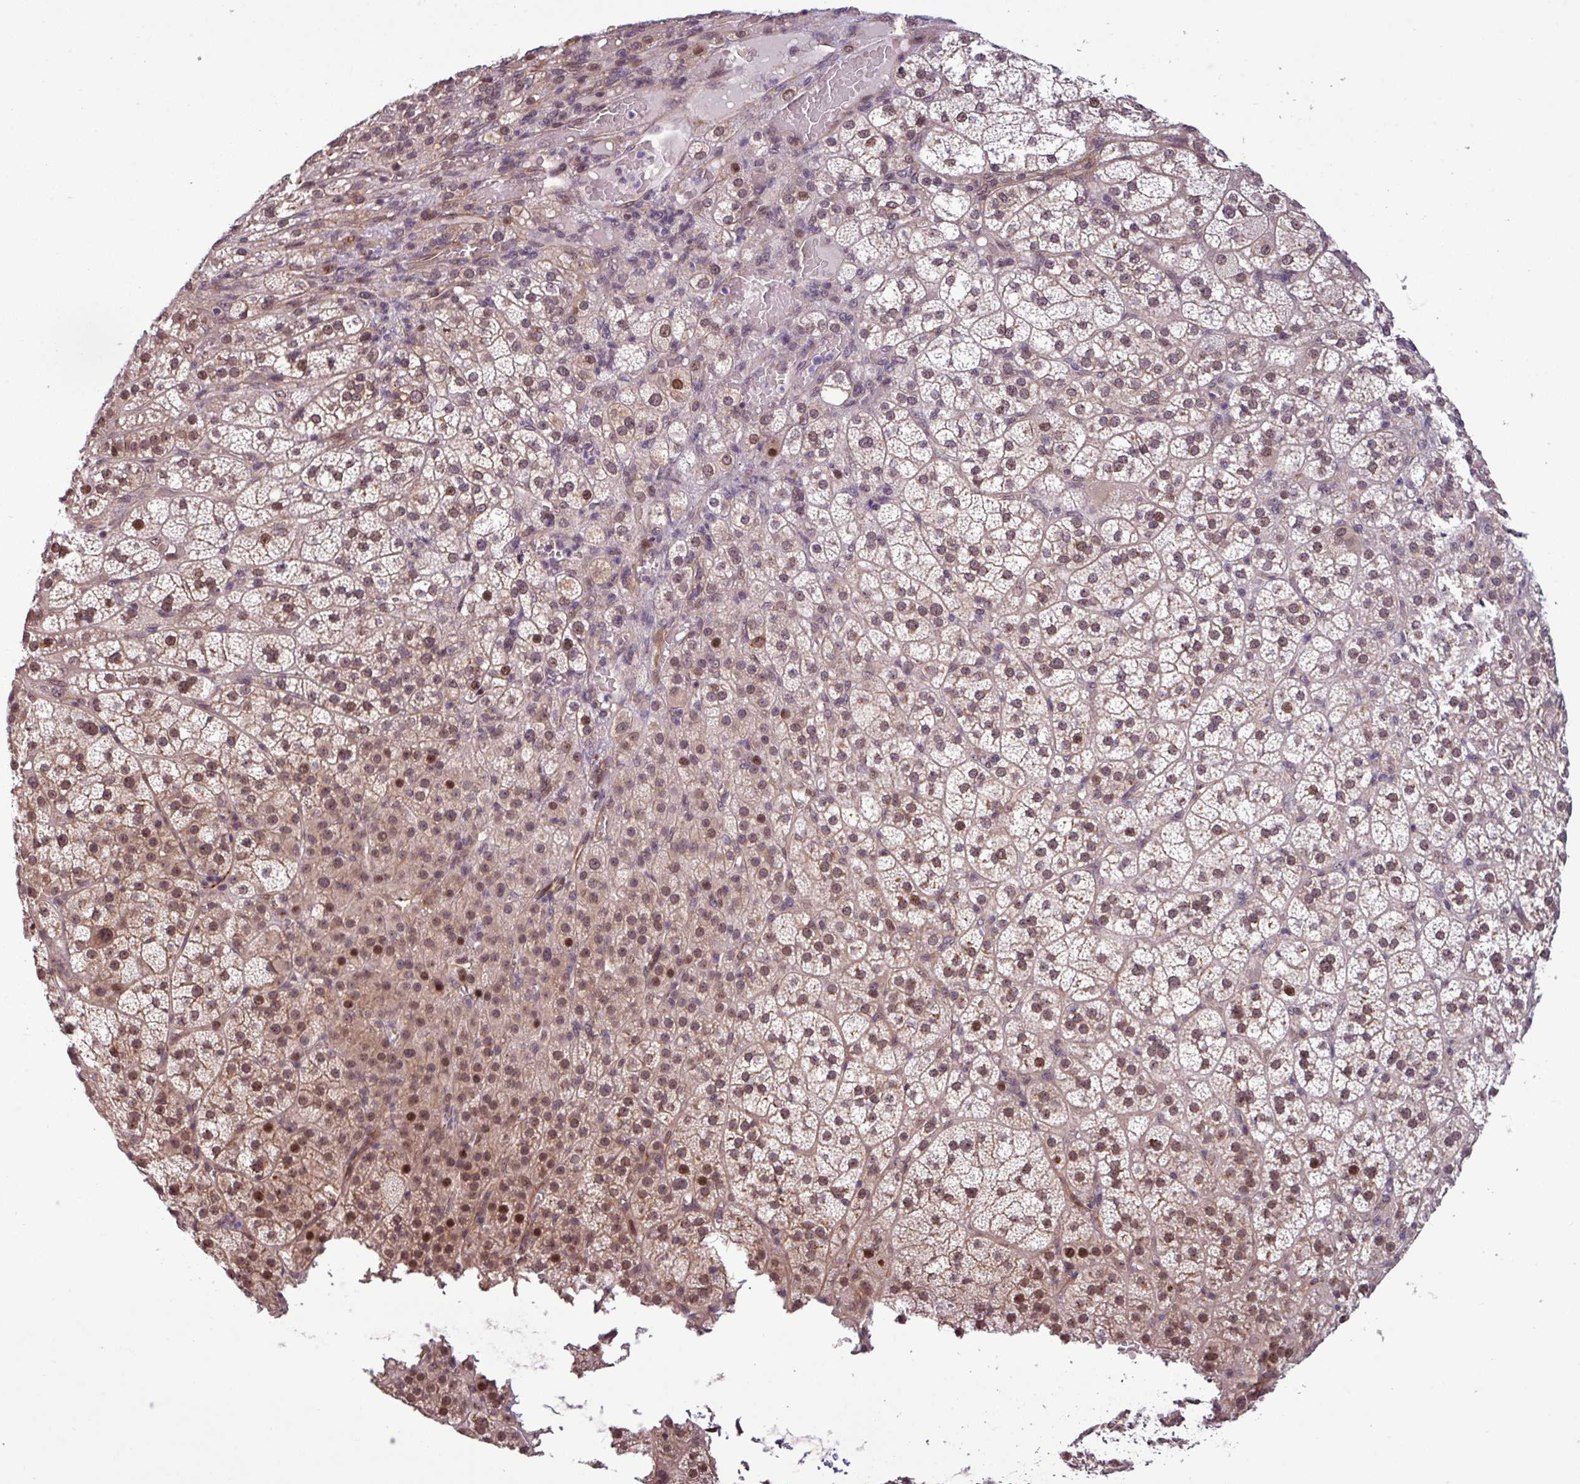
{"staining": {"intensity": "strong", "quantity": "25%-75%", "location": "nuclear"}, "tissue": "adrenal gland", "cell_type": "Glandular cells", "image_type": "normal", "snomed": [{"axis": "morphology", "description": "Normal tissue, NOS"}, {"axis": "topography", "description": "Adrenal gland"}], "caption": "Benign adrenal gland reveals strong nuclear staining in approximately 25%-75% of glandular cells, visualized by immunohistochemistry.", "gene": "C7orf50", "patient": {"sex": "female", "age": 60}}